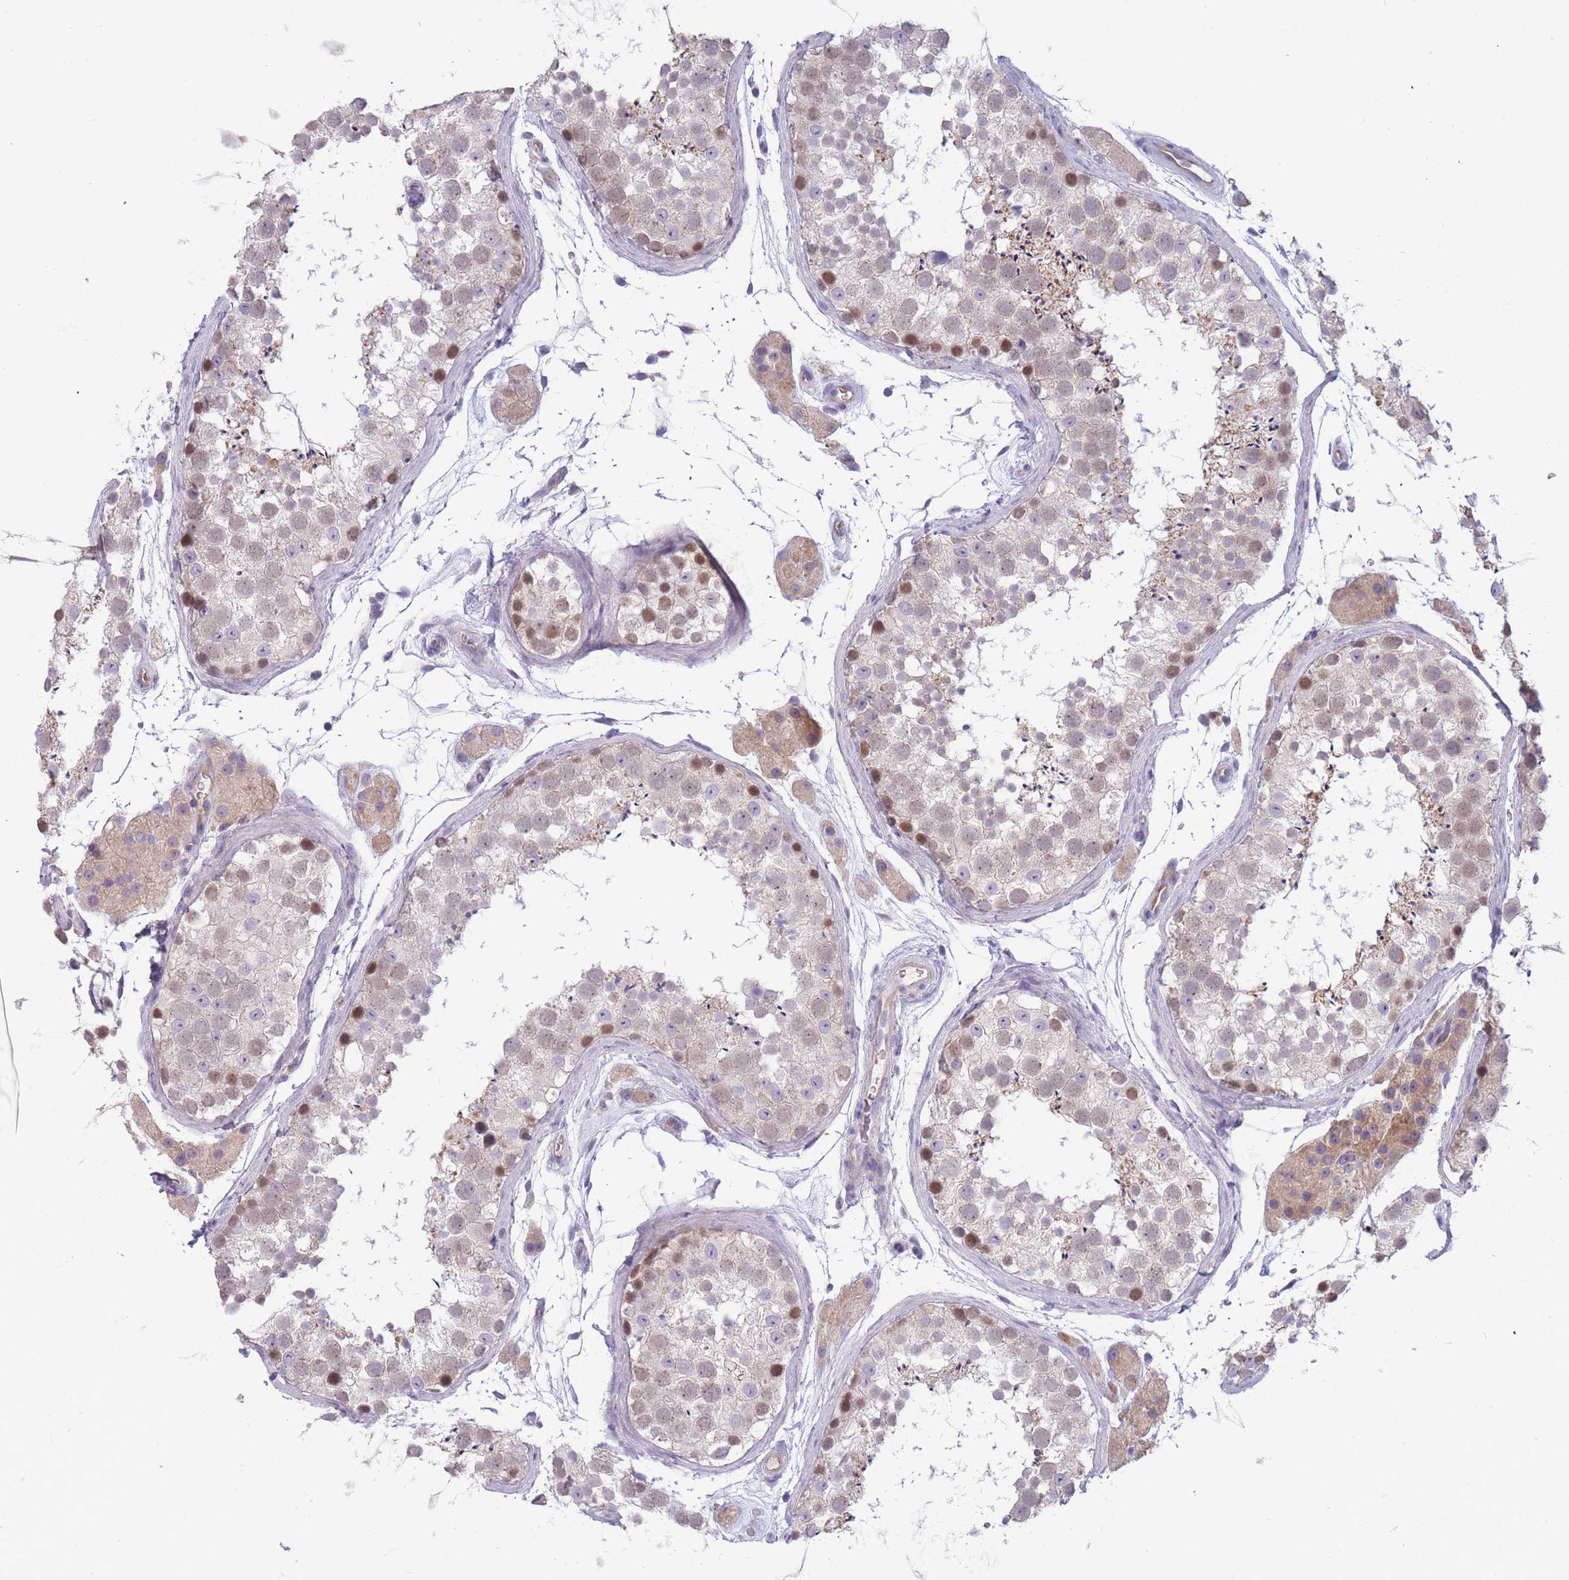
{"staining": {"intensity": "moderate", "quantity": "<25%", "location": "nuclear"}, "tissue": "testis", "cell_type": "Cells in seminiferous ducts", "image_type": "normal", "snomed": [{"axis": "morphology", "description": "Normal tissue, NOS"}, {"axis": "topography", "description": "Testis"}], "caption": "Immunohistochemical staining of normal human testis reveals moderate nuclear protein positivity in approximately <25% of cells in seminiferous ducts. (IHC, brightfield microscopy, high magnification).", "gene": "NDUFAF6", "patient": {"sex": "male", "age": 41}}